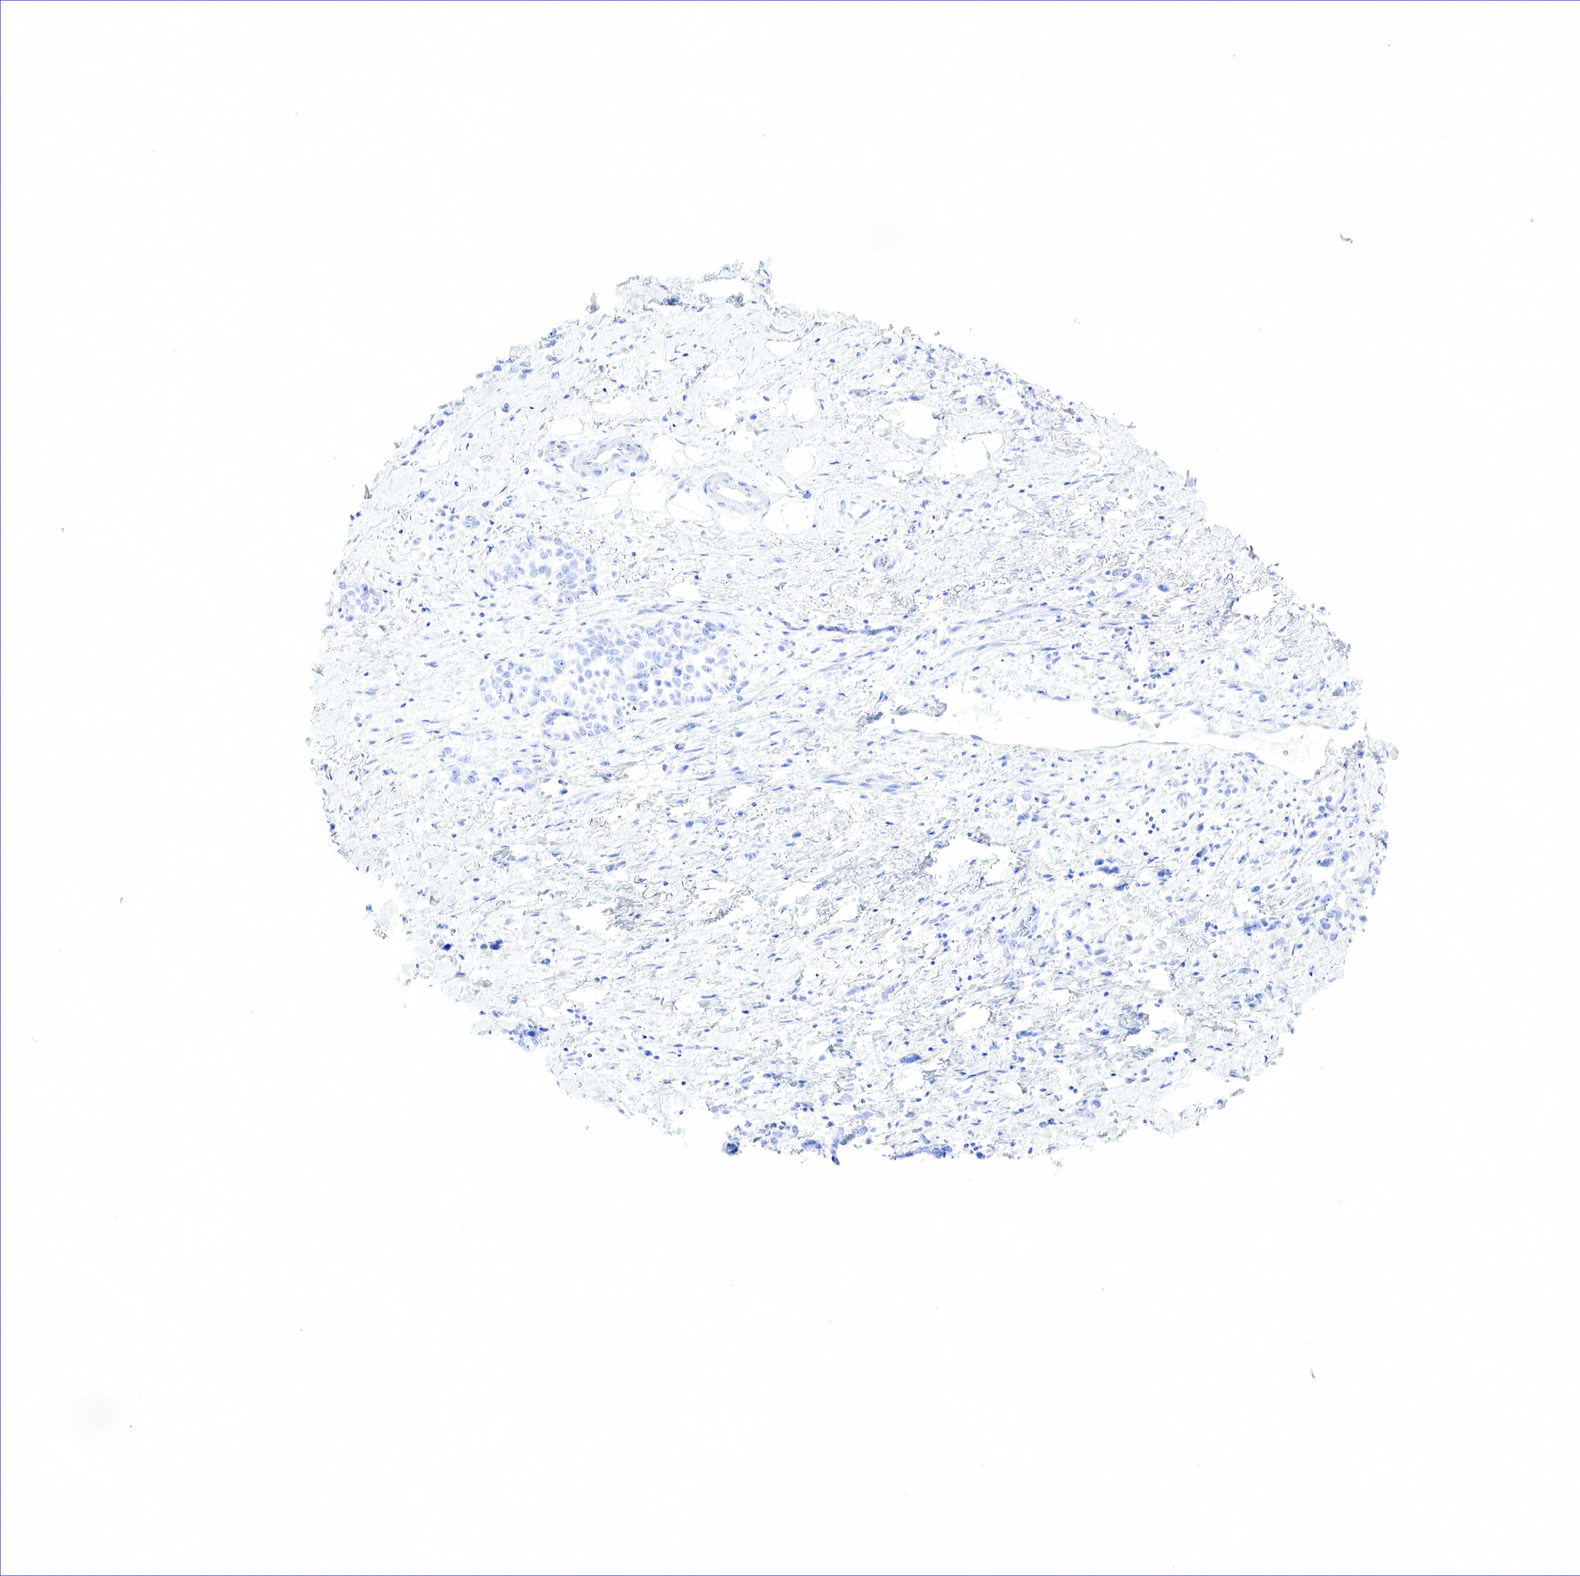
{"staining": {"intensity": "negative", "quantity": "none", "location": "none"}, "tissue": "stomach cancer", "cell_type": "Tumor cells", "image_type": "cancer", "snomed": [{"axis": "morphology", "description": "Adenocarcinoma, NOS"}, {"axis": "topography", "description": "Stomach, upper"}], "caption": "High power microscopy micrograph of an IHC photomicrograph of stomach adenocarcinoma, revealing no significant staining in tumor cells.", "gene": "TNFRSF8", "patient": {"sex": "male", "age": 76}}